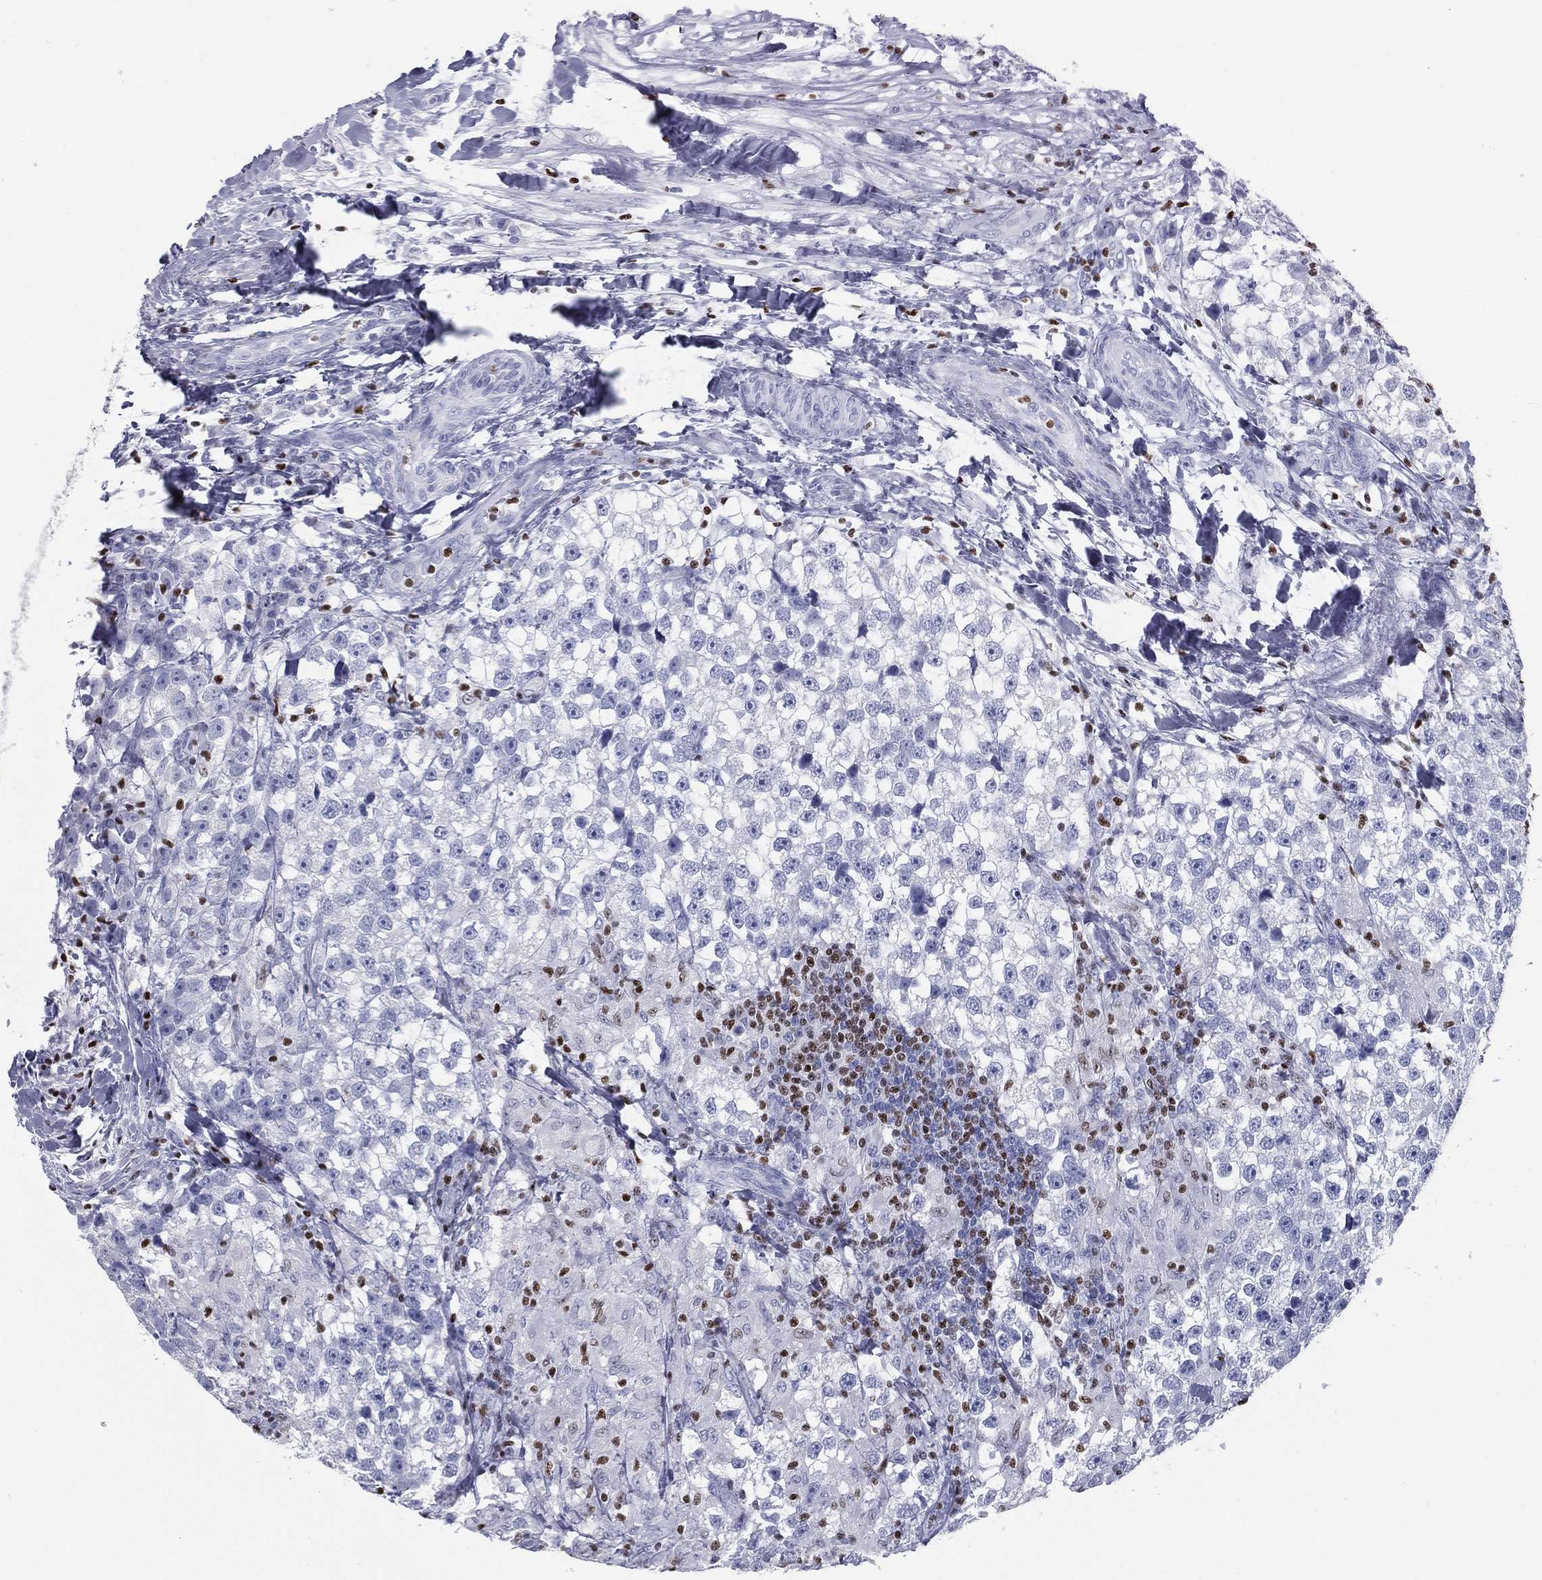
{"staining": {"intensity": "negative", "quantity": "none", "location": "none"}, "tissue": "testis cancer", "cell_type": "Tumor cells", "image_type": "cancer", "snomed": [{"axis": "morphology", "description": "Seminoma, NOS"}, {"axis": "topography", "description": "Testis"}], "caption": "Seminoma (testis) was stained to show a protein in brown. There is no significant positivity in tumor cells. Brightfield microscopy of immunohistochemistry (IHC) stained with DAB (3,3'-diaminobenzidine) (brown) and hematoxylin (blue), captured at high magnification.", "gene": "PYHIN1", "patient": {"sex": "male", "age": 46}}